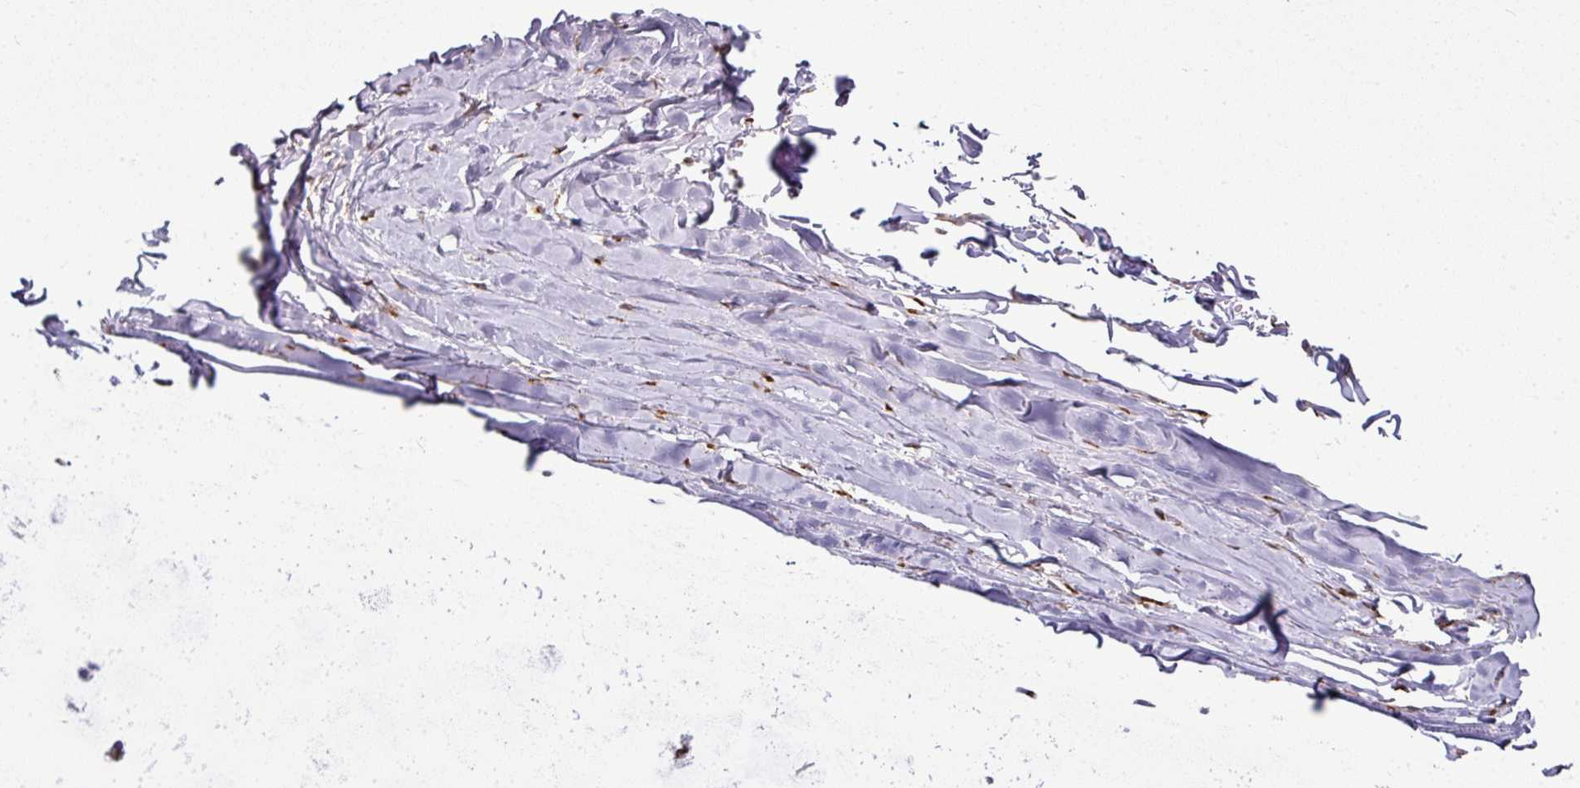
{"staining": {"intensity": "negative", "quantity": "none", "location": "none"}, "tissue": "adipose tissue", "cell_type": "Adipocytes", "image_type": "normal", "snomed": [{"axis": "morphology", "description": "Normal tissue, NOS"}, {"axis": "topography", "description": "Cartilage tissue"}, {"axis": "topography", "description": "Nasopharynx"}, {"axis": "topography", "description": "Thyroid gland"}], "caption": "Histopathology image shows no significant protein expression in adipocytes of unremarkable adipose tissue. The staining was performed using DAB (3,3'-diaminobenzidine) to visualize the protein expression in brown, while the nuclei were stained in blue with hematoxylin (Magnification: 20x).", "gene": "JPH2", "patient": {"sex": "male", "age": 63}}